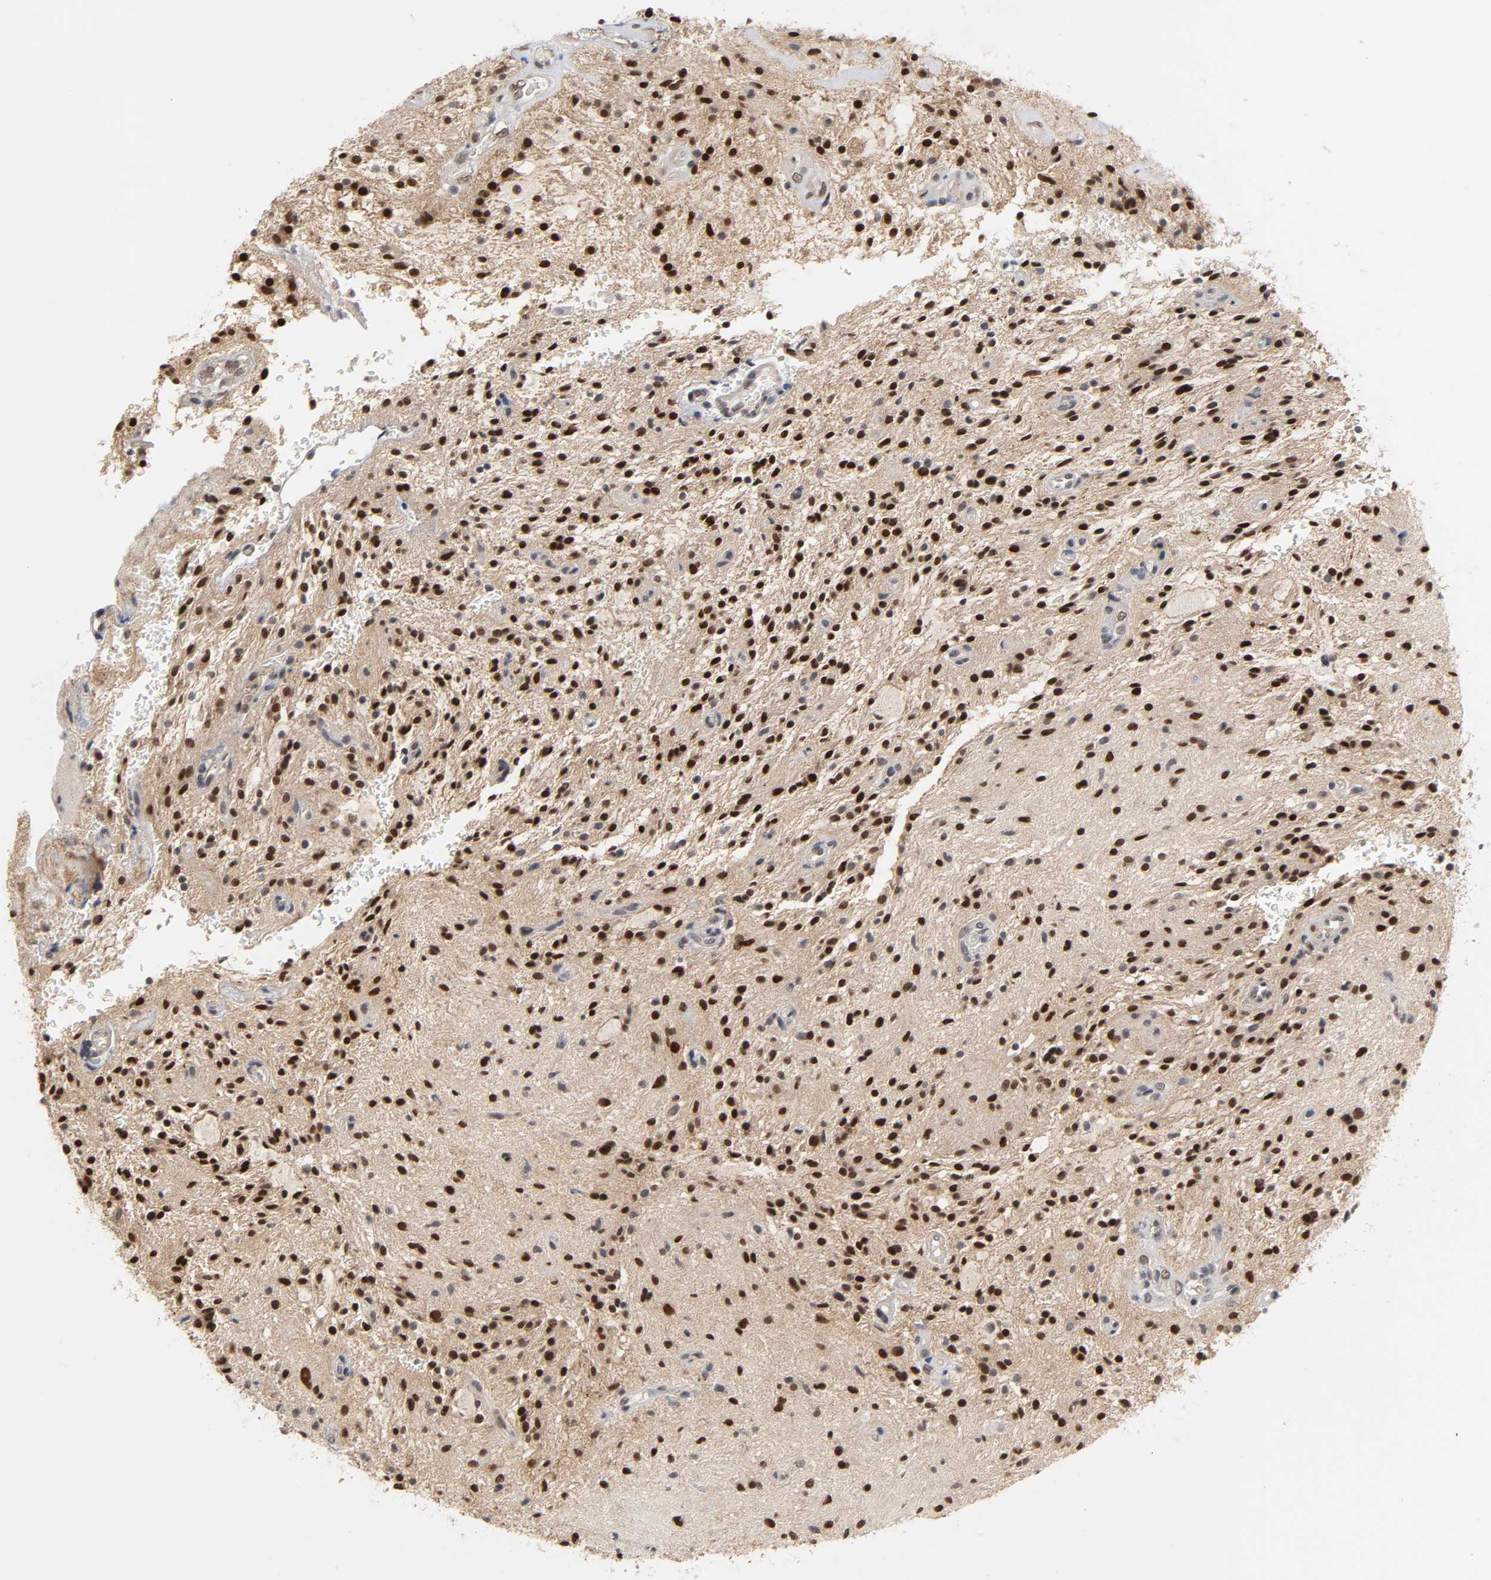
{"staining": {"intensity": "strong", "quantity": ">75%", "location": "nuclear"}, "tissue": "glioma", "cell_type": "Tumor cells", "image_type": "cancer", "snomed": [{"axis": "morphology", "description": "Glioma, malignant, NOS"}, {"axis": "topography", "description": "Cerebellum"}], "caption": "Glioma (malignant) stained with immunohistochemistry shows strong nuclear expression in about >75% of tumor cells.", "gene": "HTR1E", "patient": {"sex": "female", "age": 10}}